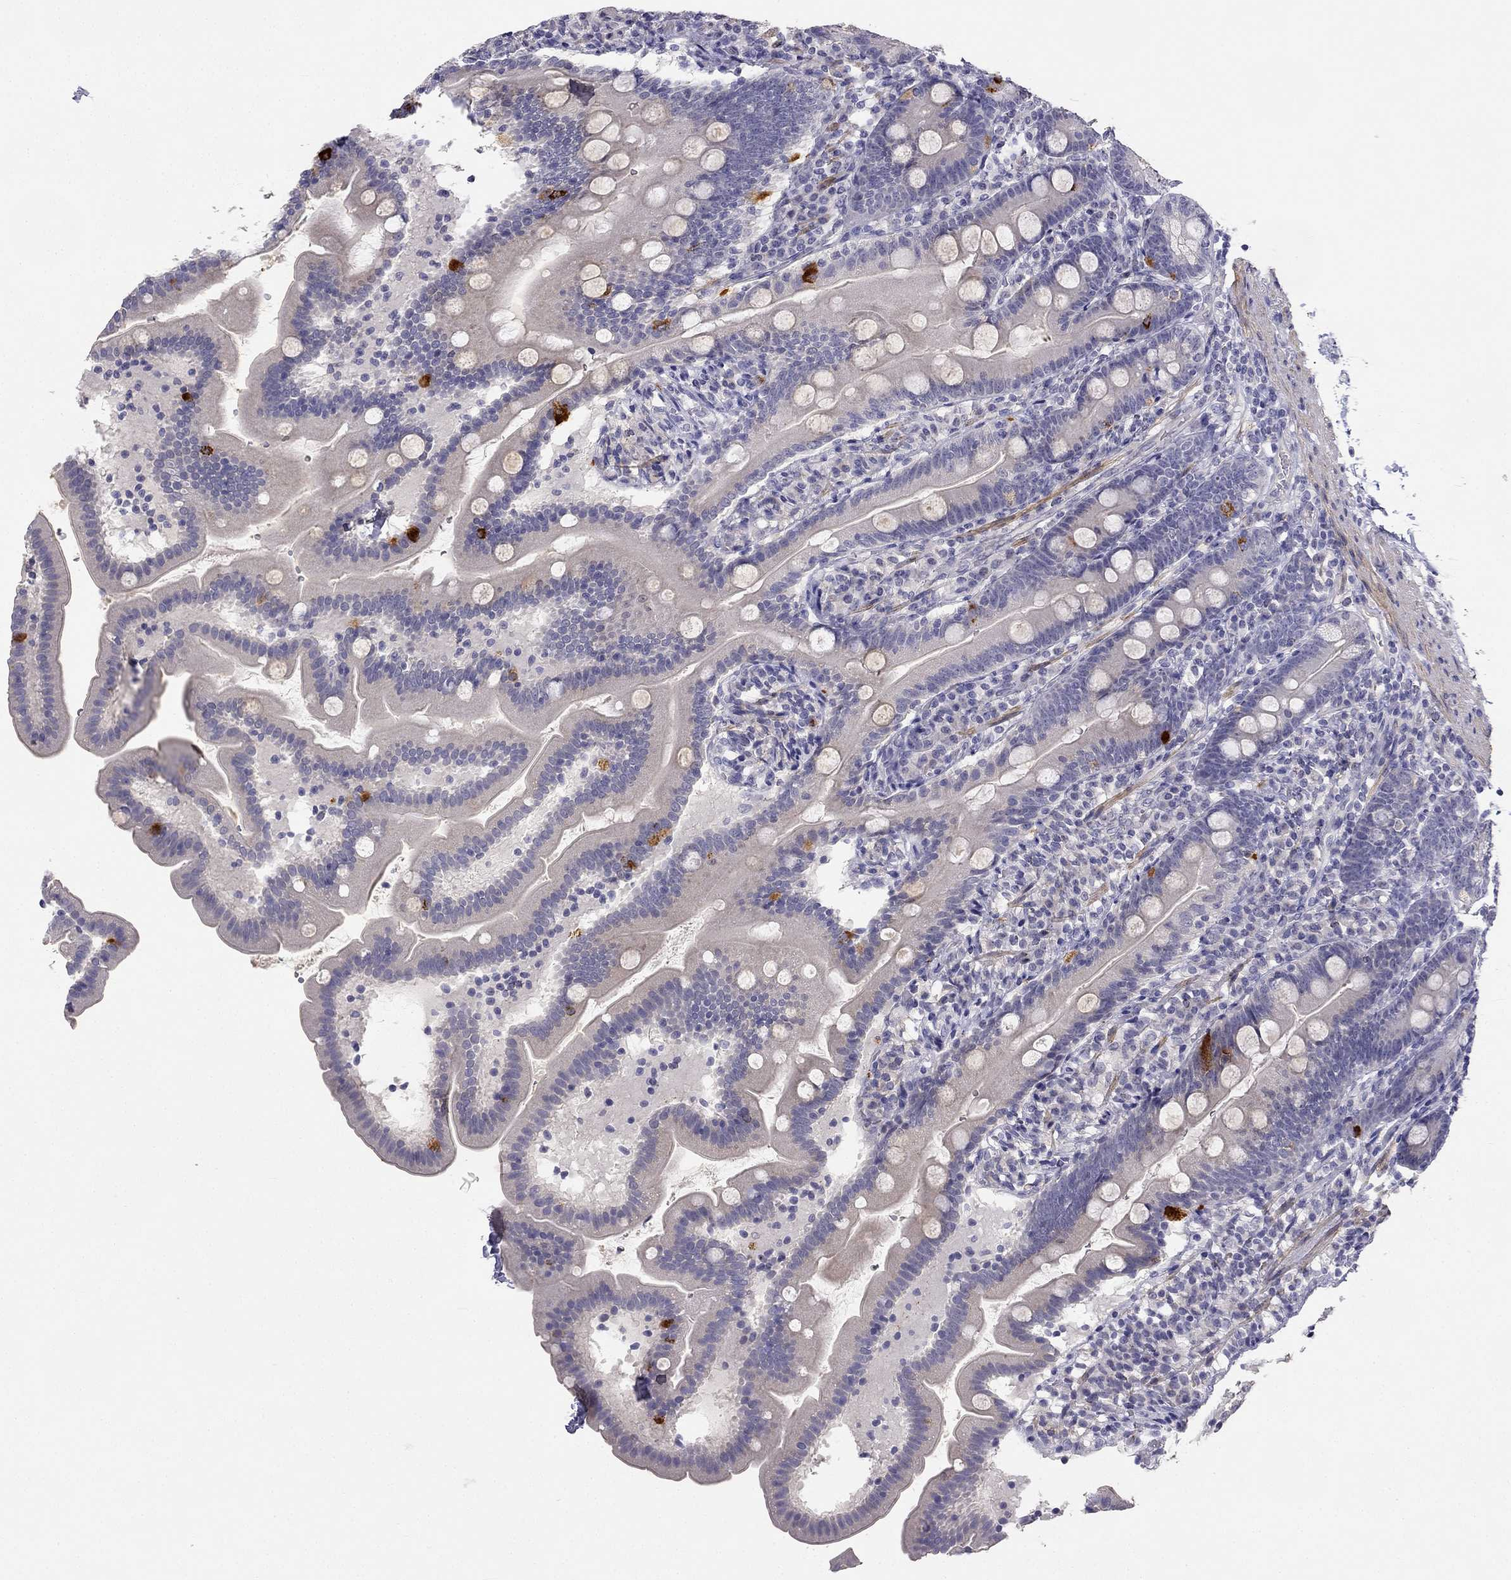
{"staining": {"intensity": "strong", "quantity": "<25%", "location": "cytoplasmic/membranous"}, "tissue": "duodenum", "cell_type": "Glandular cells", "image_type": "normal", "snomed": [{"axis": "morphology", "description": "Normal tissue, NOS"}, {"axis": "topography", "description": "Duodenum"}], "caption": "Duodenum stained with DAB (3,3'-diaminobenzidine) immunohistochemistry (IHC) shows medium levels of strong cytoplasmic/membranous staining in approximately <25% of glandular cells.", "gene": "C16orf89", "patient": {"sex": "female", "age": 67}}